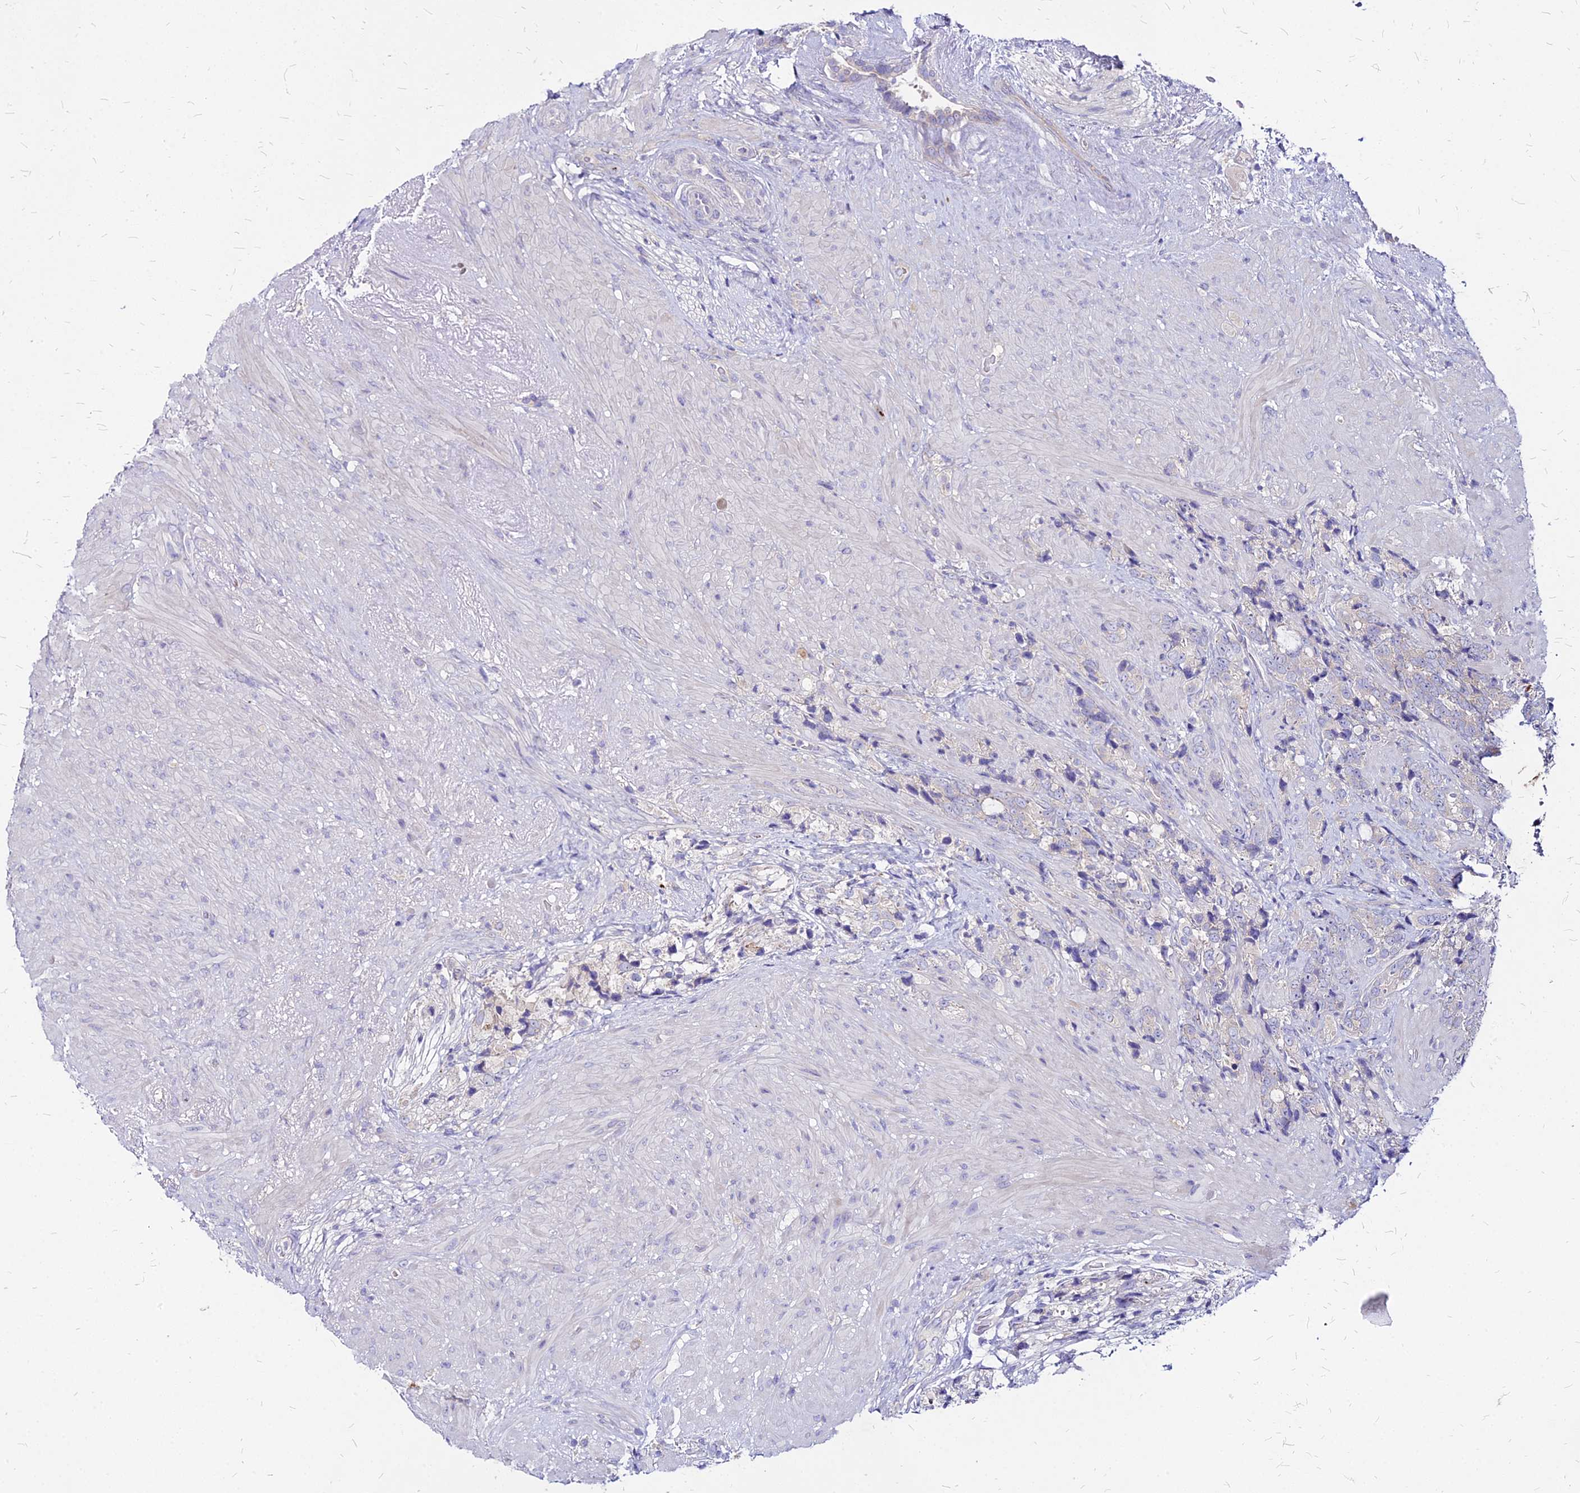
{"staining": {"intensity": "negative", "quantity": "none", "location": "none"}, "tissue": "prostate cancer", "cell_type": "Tumor cells", "image_type": "cancer", "snomed": [{"axis": "morphology", "description": "Adenocarcinoma, High grade"}, {"axis": "topography", "description": "Prostate"}], "caption": "Immunohistochemistry histopathology image of prostate cancer stained for a protein (brown), which demonstrates no staining in tumor cells. (DAB IHC, high magnification).", "gene": "COMMD10", "patient": {"sex": "male", "age": 74}}